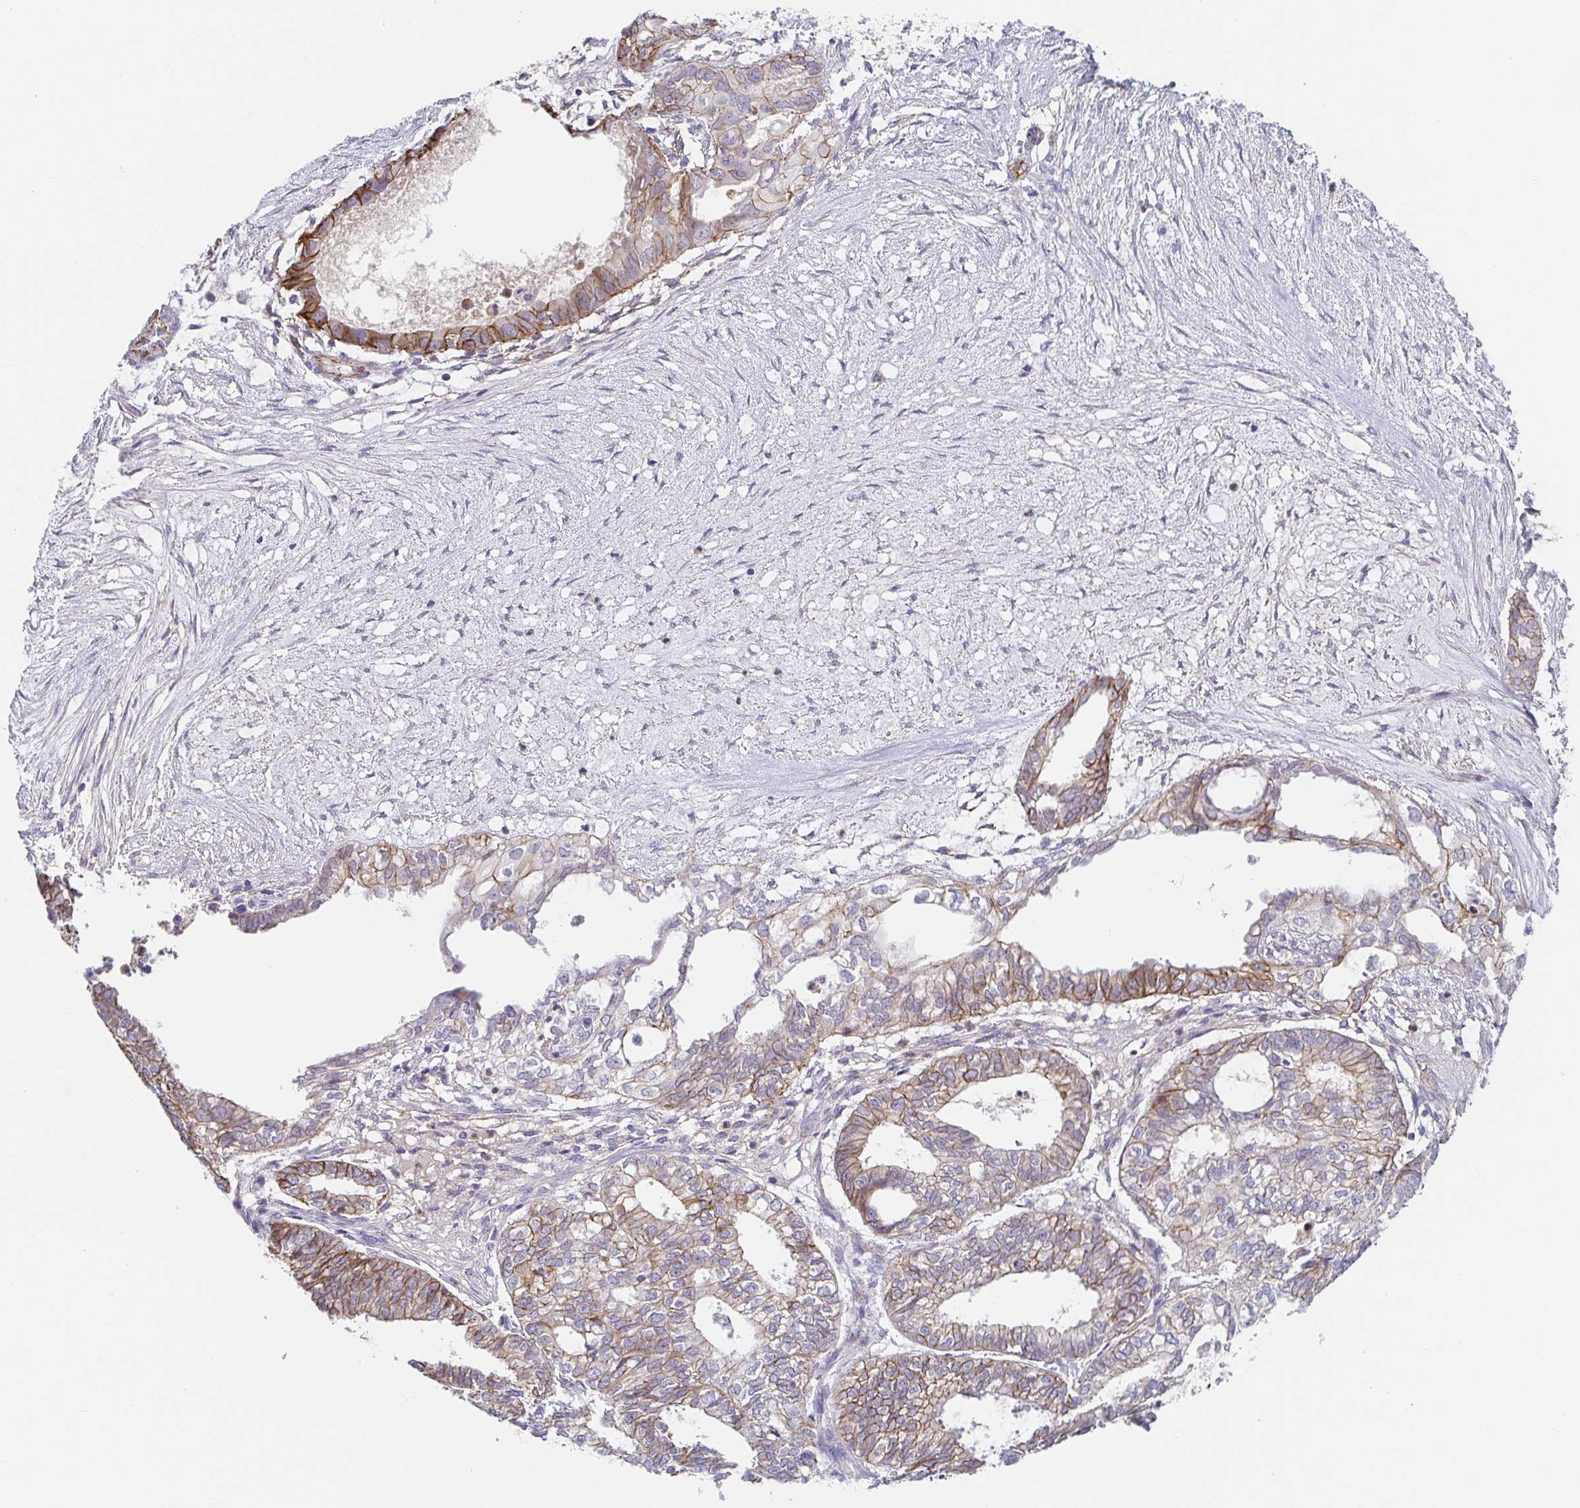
{"staining": {"intensity": "moderate", "quantity": "<25%", "location": "cytoplasmic/membranous"}, "tissue": "ovarian cancer", "cell_type": "Tumor cells", "image_type": "cancer", "snomed": [{"axis": "morphology", "description": "Carcinoma, endometroid"}, {"axis": "topography", "description": "Ovary"}], "caption": "Approximately <25% of tumor cells in human ovarian endometroid carcinoma reveal moderate cytoplasmic/membranous protein positivity as visualized by brown immunohistochemical staining.", "gene": "PIWIL3", "patient": {"sex": "female", "age": 64}}